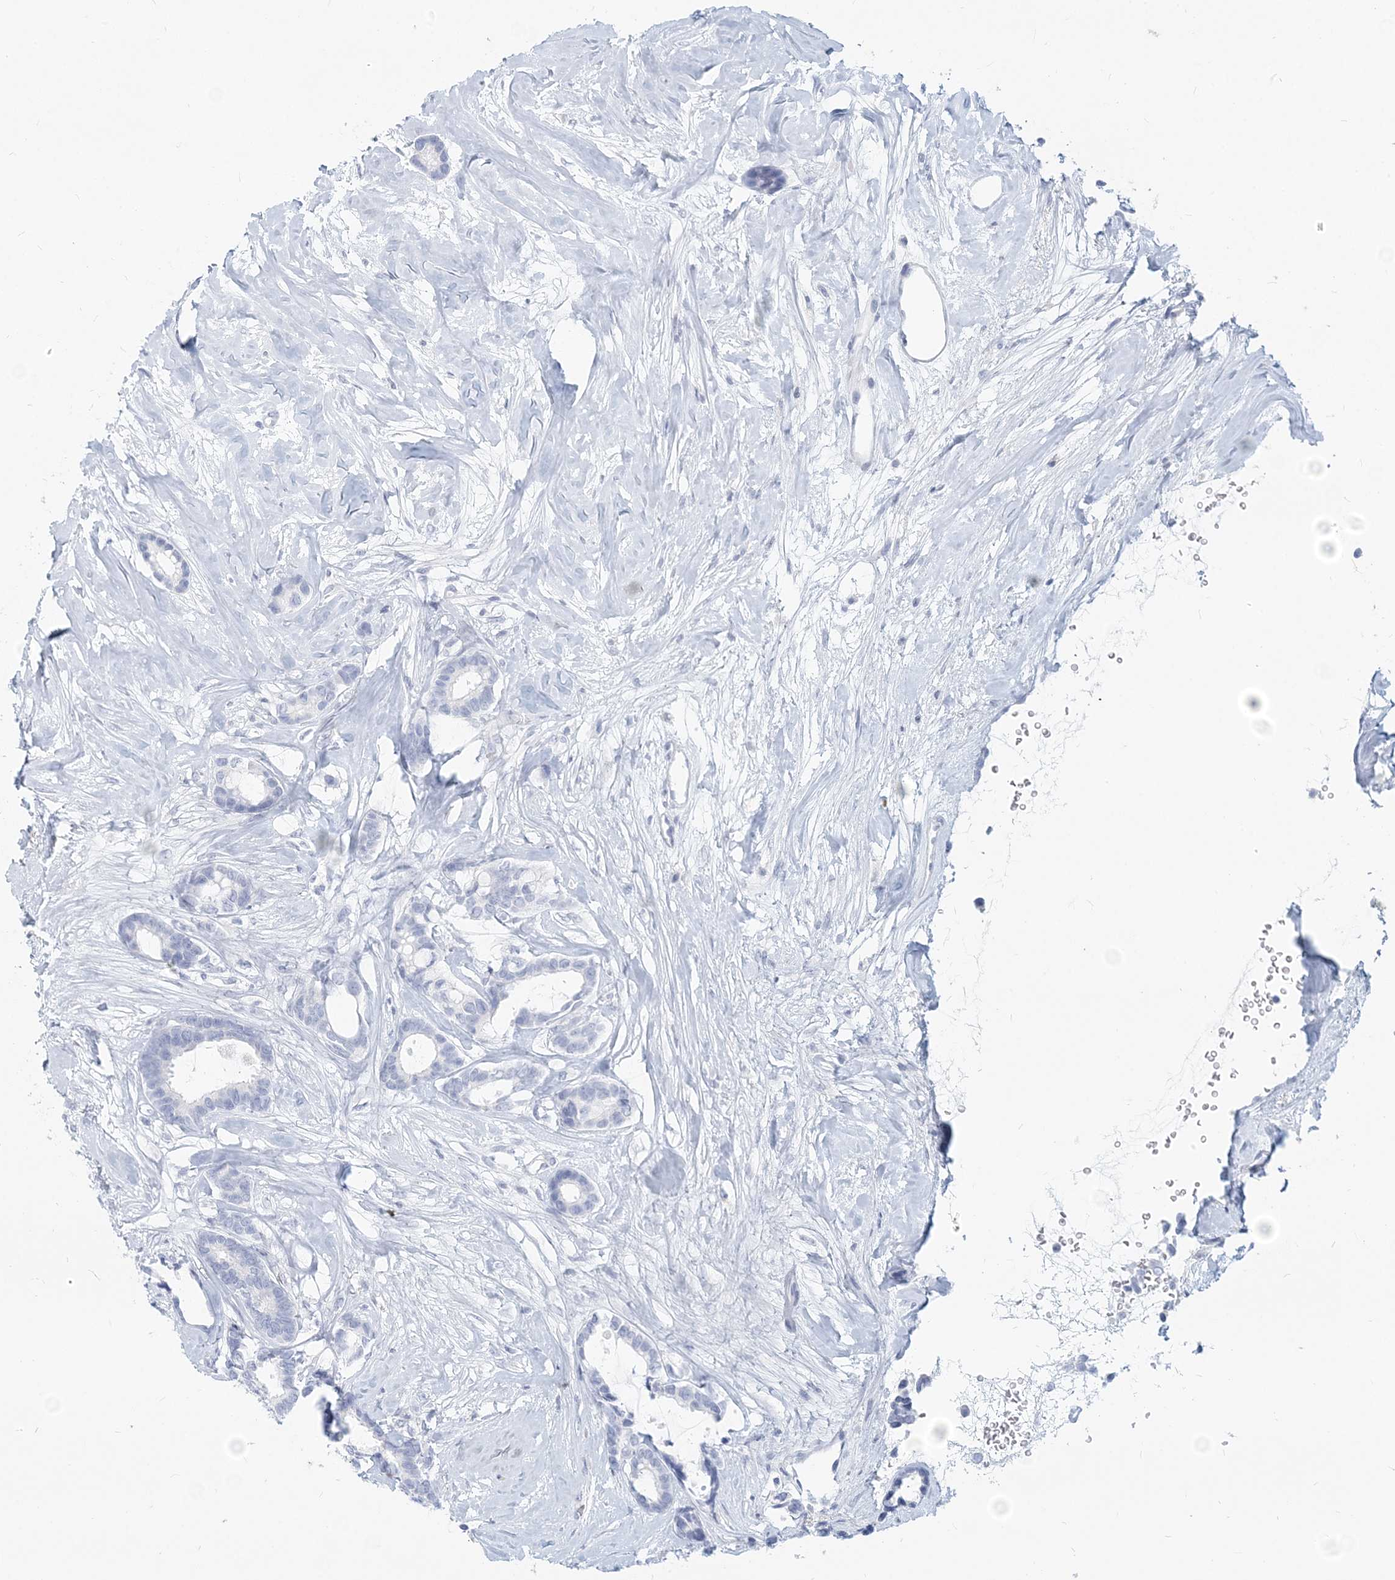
{"staining": {"intensity": "negative", "quantity": "none", "location": "none"}, "tissue": "breast cancer", "cell_type": "Tumor cells", "image_type": "cancer", "snomed": [{"axis": "morphology", "description": "Duct carcinoma"}, {"axis": "topography", "description": "Breast"}], "caption": "Immunohistochemistry (IHC) image of human breast cancer stained for a protein (brown), which displays no positivity in tumor cells.", "gene": "CSN1S1", "patient": {"sex": "female", "age": 87}}